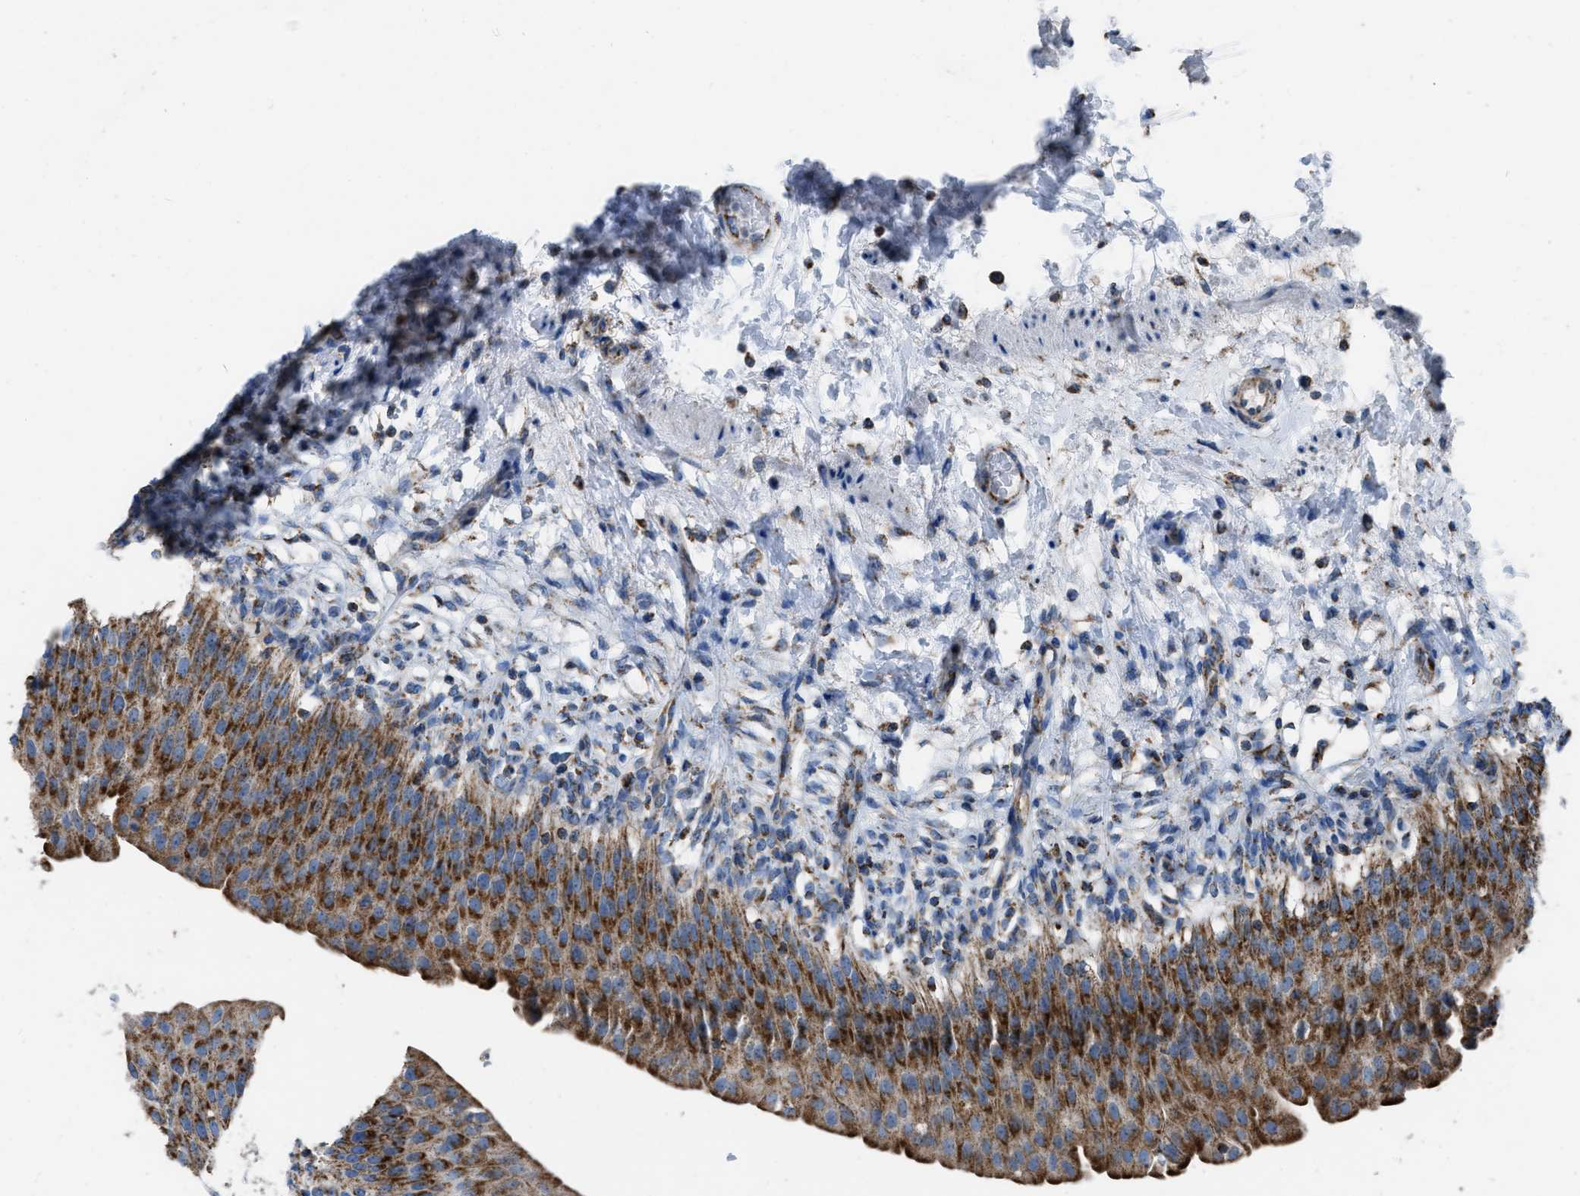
{"staining": {"intensity": "strong", "quantity": ">75%", "location": "cytoplasmic/membranous"}, "tissue": "urinary bladder", "cell_type": "Urothelial cells", "image_type": "normal", "snomed": [{"axis": "morphology", "description": "Normal tissue, NOS"}, {"axis": "topography", "description": "Urinary bladder"}], "caption": "A brown stain highlights strong cytoplasmic/membranous expression of a protein in urothelial cells of benign human urinary bladder. (brown staining indicates protein expression, while blue staining denotes nuclei).", "gene": "ETFB", "patient": {"sex": "female", "age": 60}}